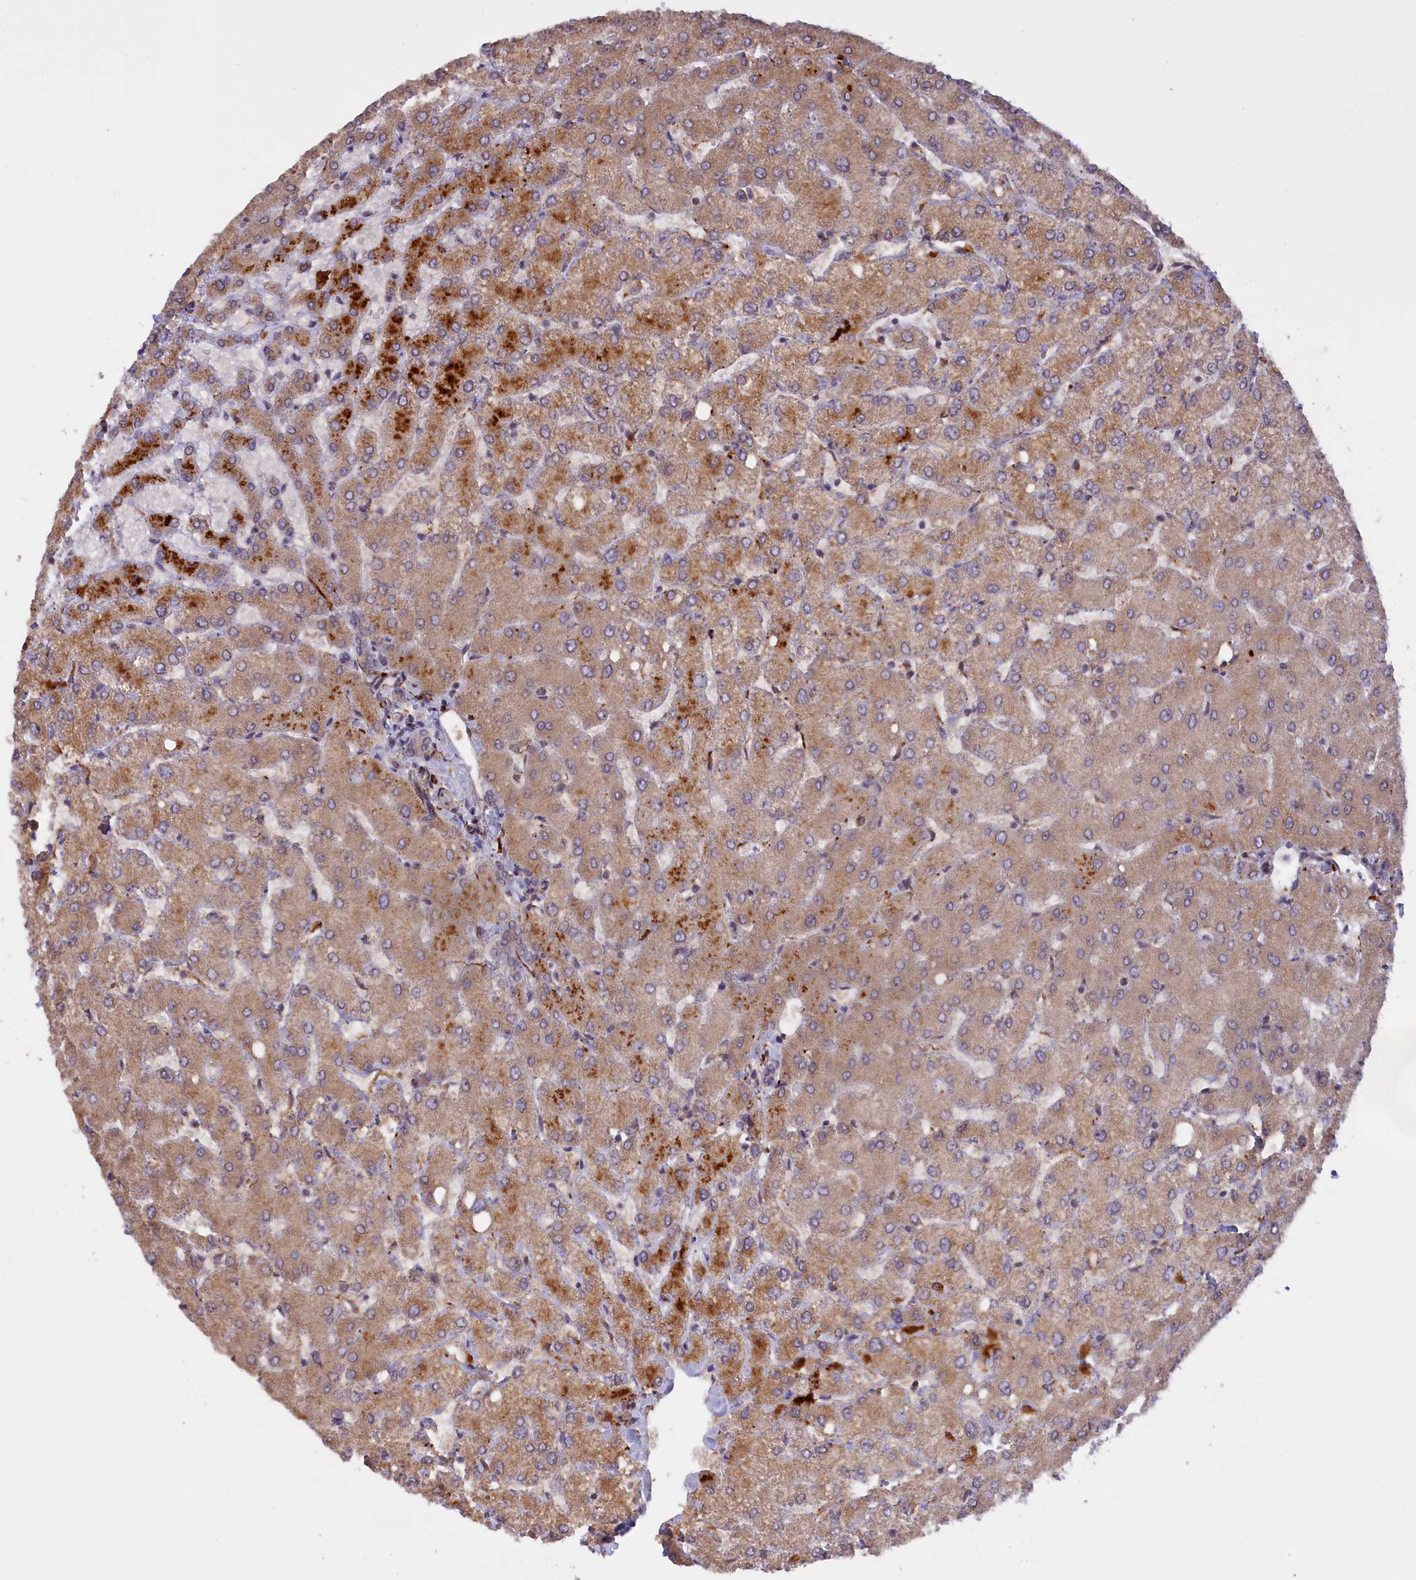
{"staining": {"intensity": "weak", "quantity": "<25%", "location": "cytoplasmic/membranous"}, "tissue": "liver", "cell_type": "Cholangiocytes", "image_type": "normal", "snomed": [{"axis": "morphology", "description": "Normal tissue, NOS"}, {"axis": "topography", "description": "Liver"}], "caption": "Immunohistochemical staining of benign human liver reveals no significant staining in cholangiocytes. (Brightfield microscopy of DAB (3,3'-diaminobenzidine) immunohistochemistry (IHC) at high magnification).", "gene": "RRAD", "patient": {"sex": "female", "age": 54}}